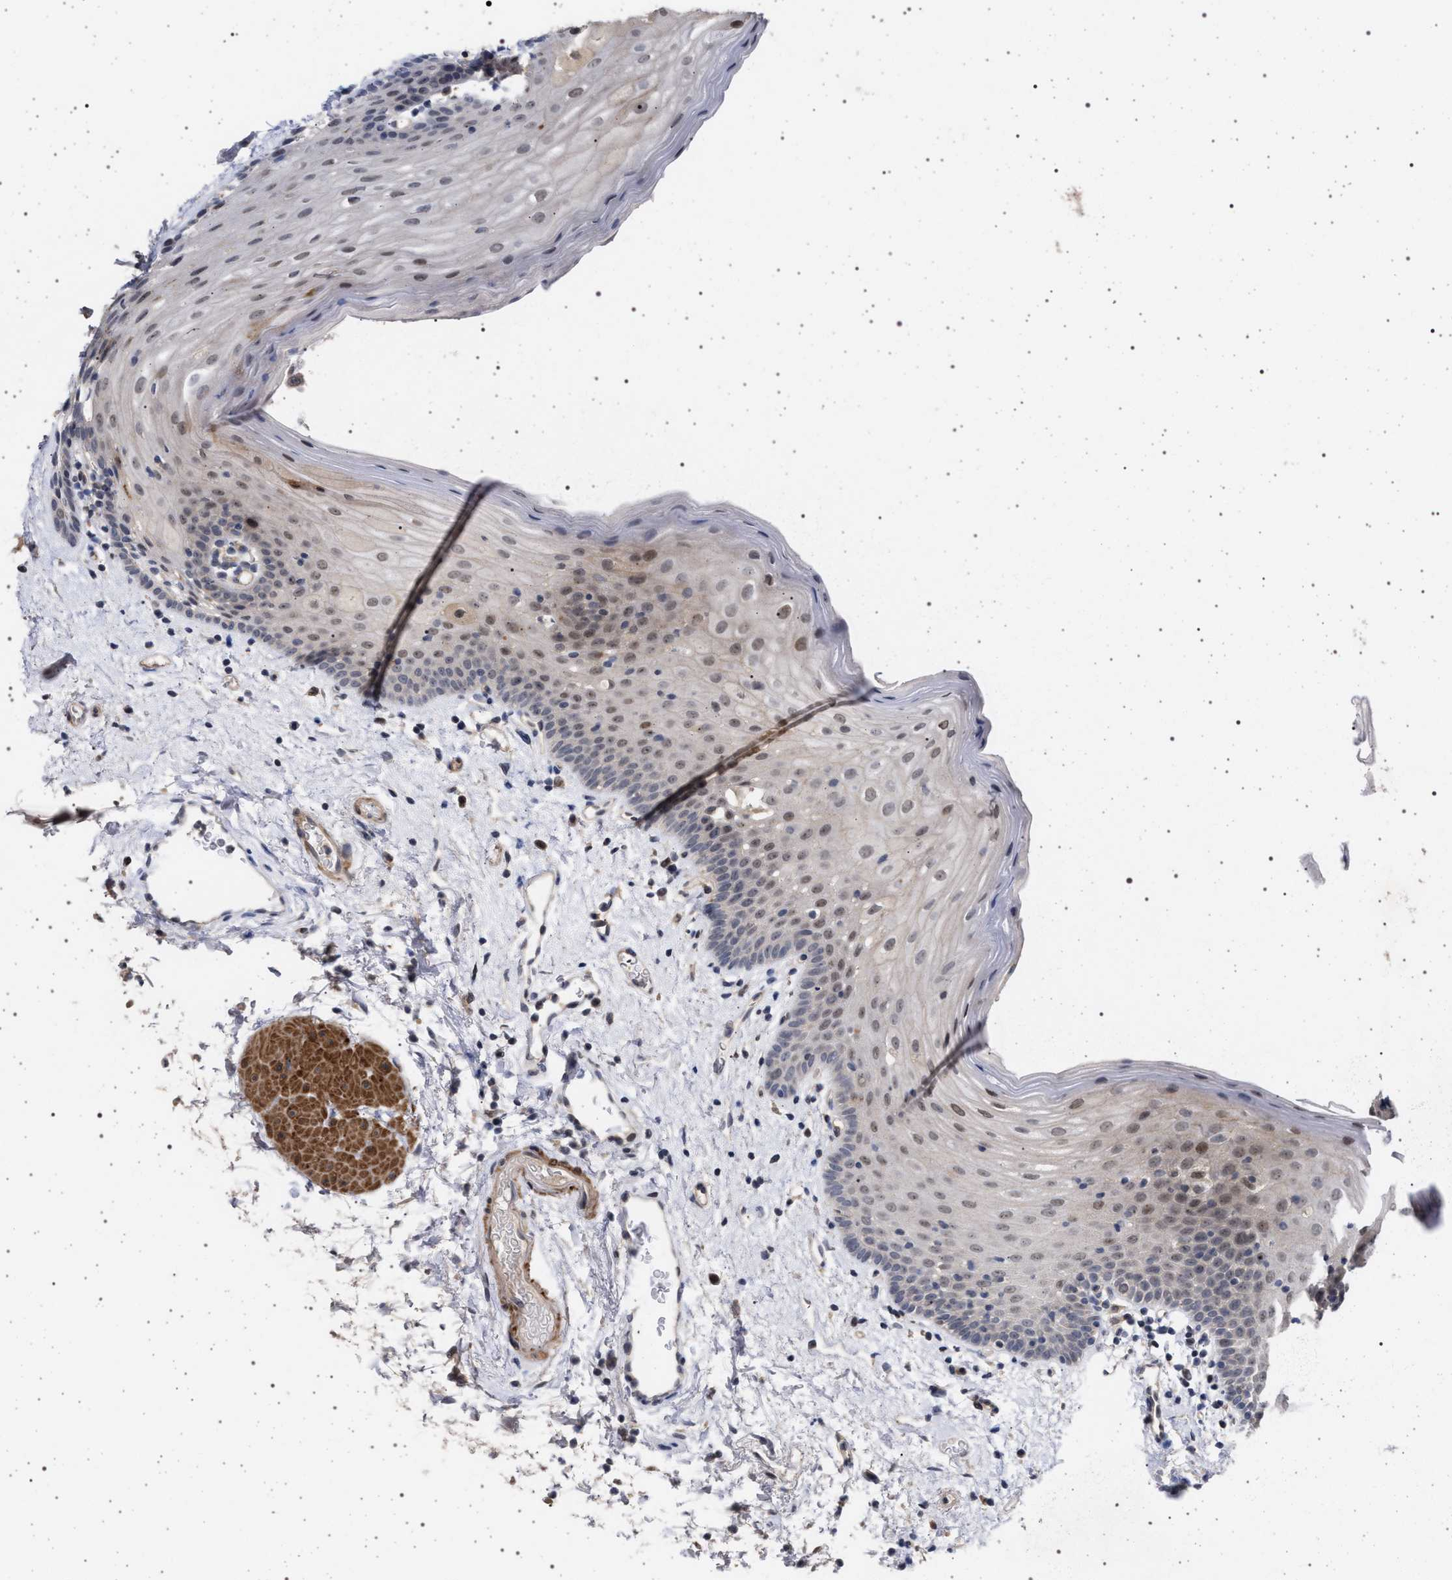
{"staining": {"intensity": "weak", "quantity": "25%-75%", "location": "nuclear"}, "tissue": "oral mucosa", "cell_type": "Squamous epithelial cells", "image_type": "normal", "snomed": [{"axis": "morphology", "description": "Normal tissue, NOS"}, {"axis": "topography", "description": "Oral tissue"}], "caption": "IHC staining of normal oral mucosa, which reveals low levels of weak nuclear positivity in approximately 25%-75% of squamous epithelial cells indicating weak nuclear protein positivity. The staining was performed using DAB (brown) for protein detection and nuclei were counterstained in hematoxylin (blue).", "gene": "RBM48", "patient": {"sex": "male", "age": 66}}